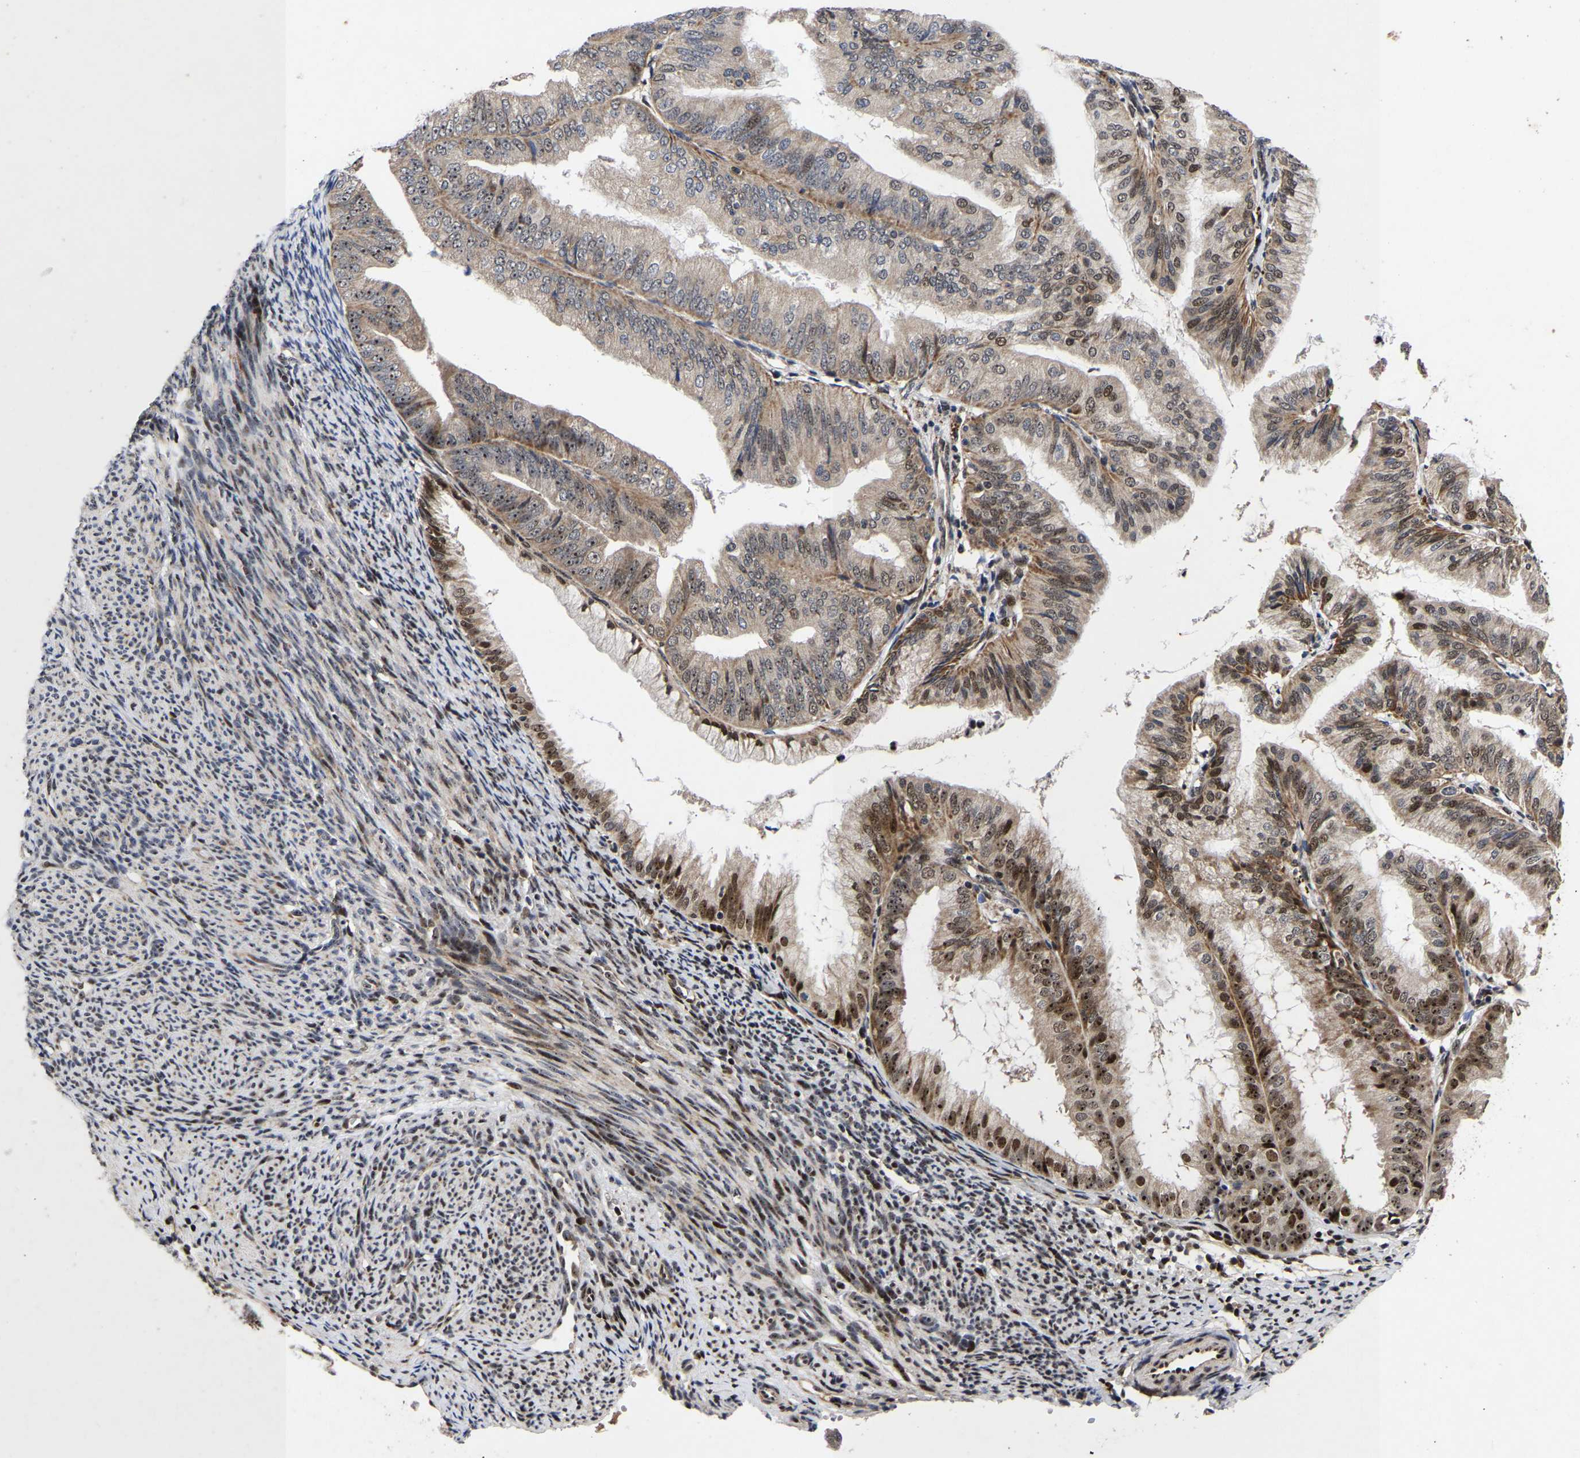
{"staining": {"intensity": "strong", "quantity": "25%-75%", "location": "cytoplasmic/membranous,nuclear"}, "tissue": "endometrial cancer", "cell_type": "Tumor cells", "image_type": "cancer", "snomed": [{"axis": "morphology", "description": "Adenocarcinoma, NOS"}, {"axis": "topography", "description": "Endometrium"}], "caption": "Adenocarcinoma (endometrial) tissue shows strong cytoplasmic/membranous and nuclear staining in about 25%-75% of tumor cells", "gene": "JUNB", "patient": {"sex": "female", "age": 63}}